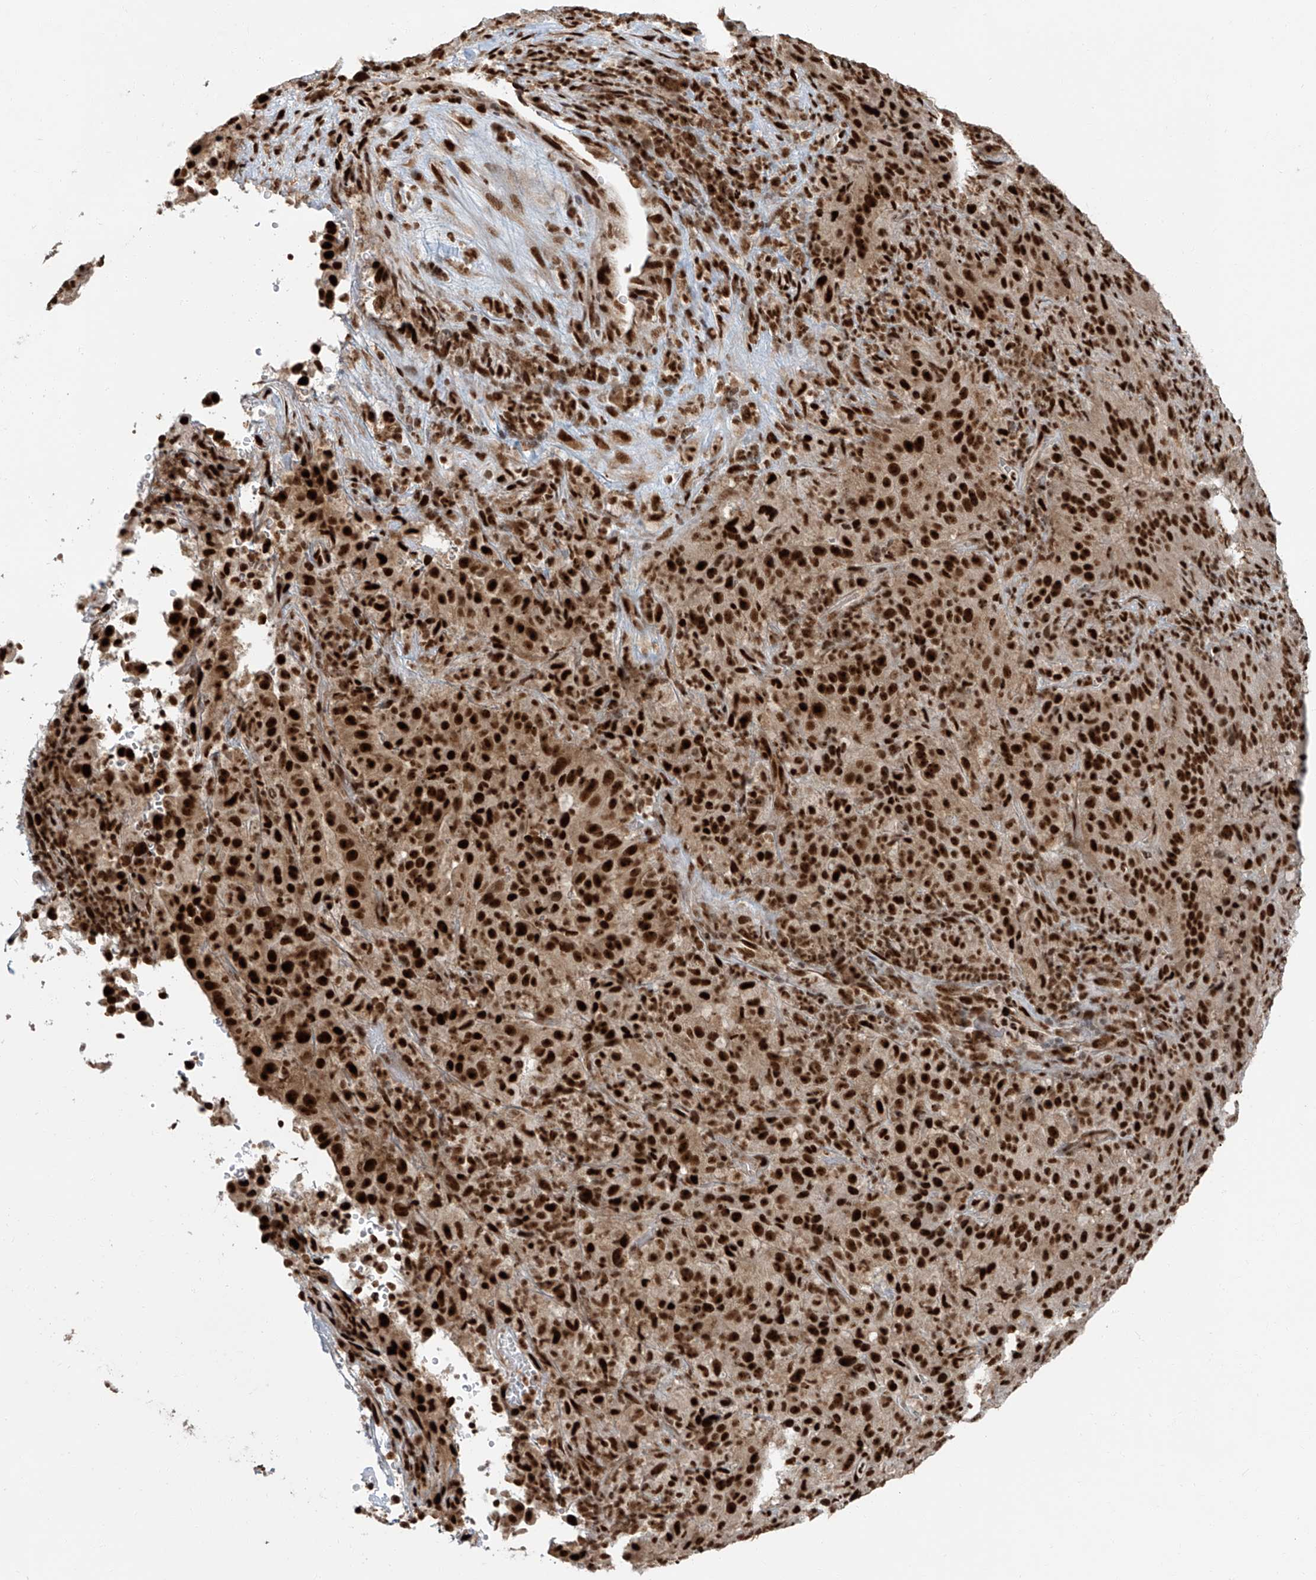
{"staining": {"intensity": "strong", "quantity": ">75%", "location": "nuclear"}, "tissue": "pancreatic cancer", "cell_type": "Tumor cells", "image_type": "cancer", "snomed": [{"axis": "morphology", "description": "Adenocarcinoma, NOS"}, {"axis": "topography", "description": "Pancreas"}], "caption": "The micrograph reveals a brown stain indicating the presence of a protein in the nuclear of tumor cells in pancreatic cancer. The staining was performed using DAB (3,3'-diaminobenzidine), with brown indicating positive protein expression. Nuclei are stained blue with hematoxylin.", "gene": "FAM193B", "patient": {"sex": "male", "age": 63}}